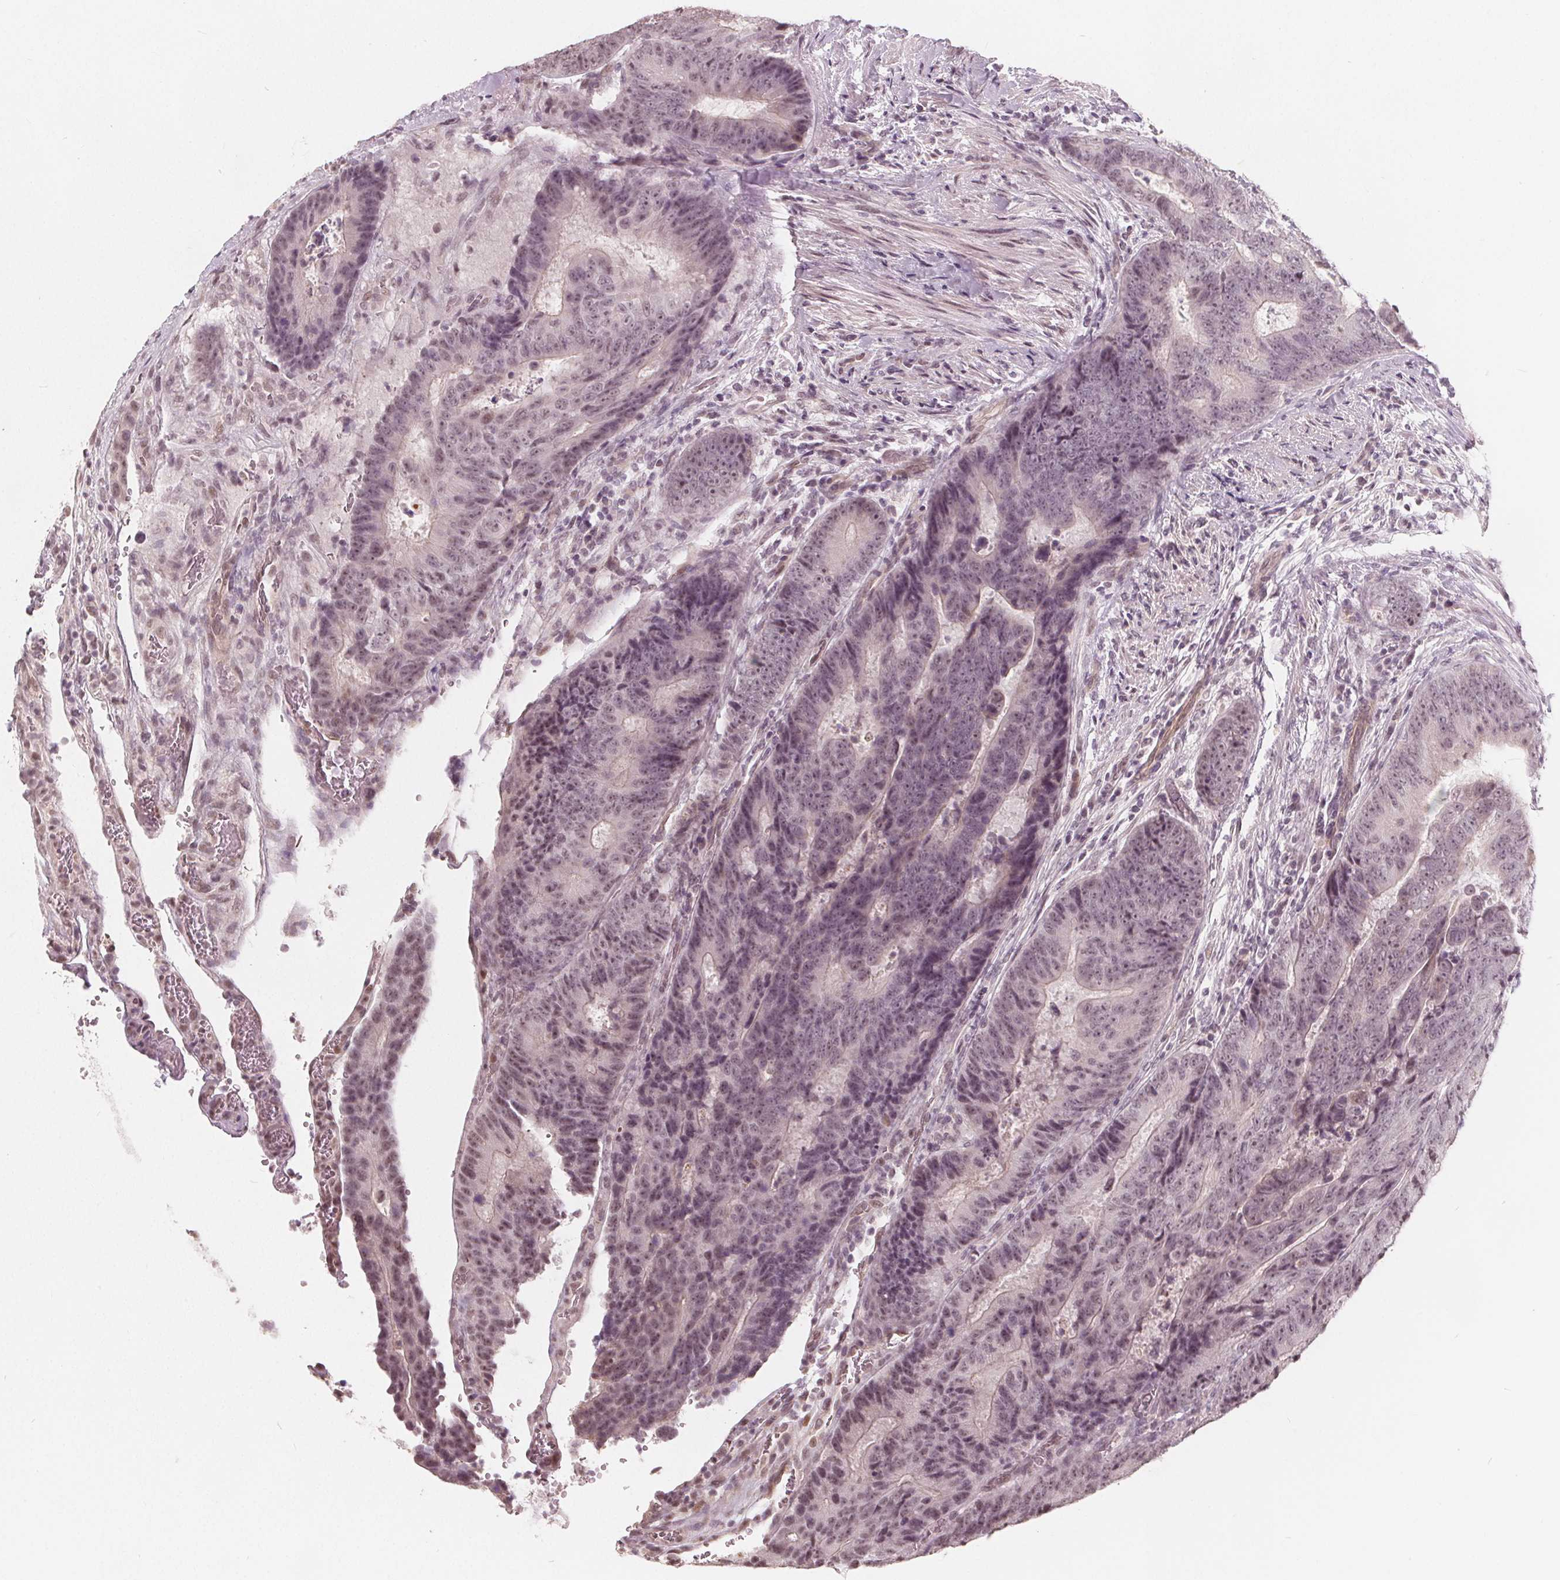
{"staining": {"intensity": "weak", "quantity": "25%-75%", "location": "cytoplasmic/membranous,nuclear"}, "tissue": "colorectal cancer", "cell_type": "Tumor cells", "image_type": "cancer", "snomed": [{"axis": "morphology", "description": "Adenocarcinoma, NOS"}, {"axis": "topography", "description": "Colon"}], "caption": "Tumor cells exhibit low levels of weak cytoplasmic/membranous and nuclear expression in about 25%-75% of cells in human colorectal adenocarcinoma.", "gene": "NUP210L", "patient": {"sex": "female", "age": 48}}